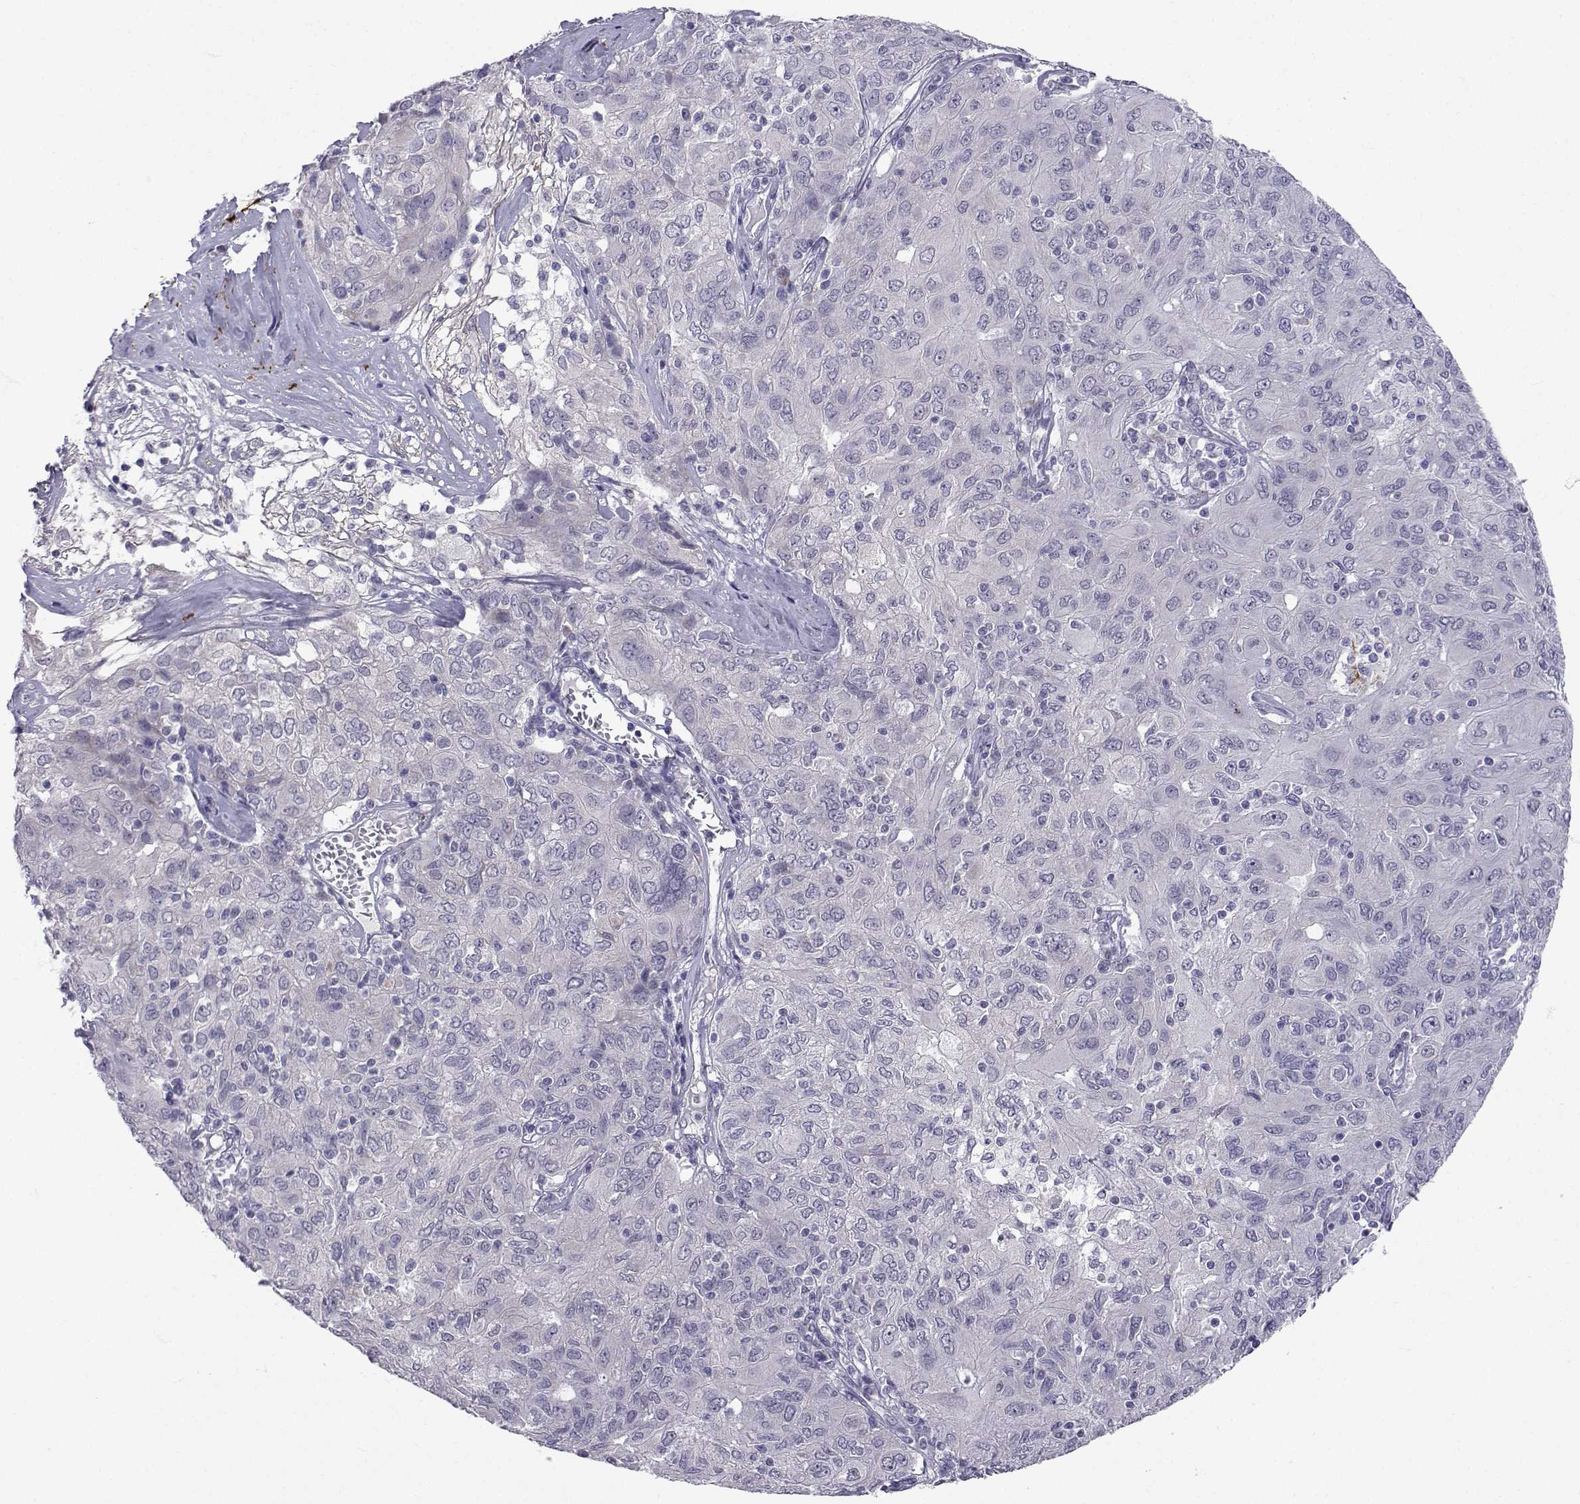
{"staining": {"intensity": "negative", "quantity": "none", "location": "none"}, "tissue": "ovarian cancer", "cell_type": "Tumor cells", "image_type": "cancer", "snomed": [{"axis": "morphology", "description": "Carcinoma, endometroid"}, {"axis": "topography", "description": "Ovary"}], "caption": "This is an immunohistochemistry (IHC) histopathology image of human ovarian cancer (endometroid carcinoma). There is no staining in tumor cells.", "gene": "SLC6A3", "patient": {"sex": "female", "age": 50}}